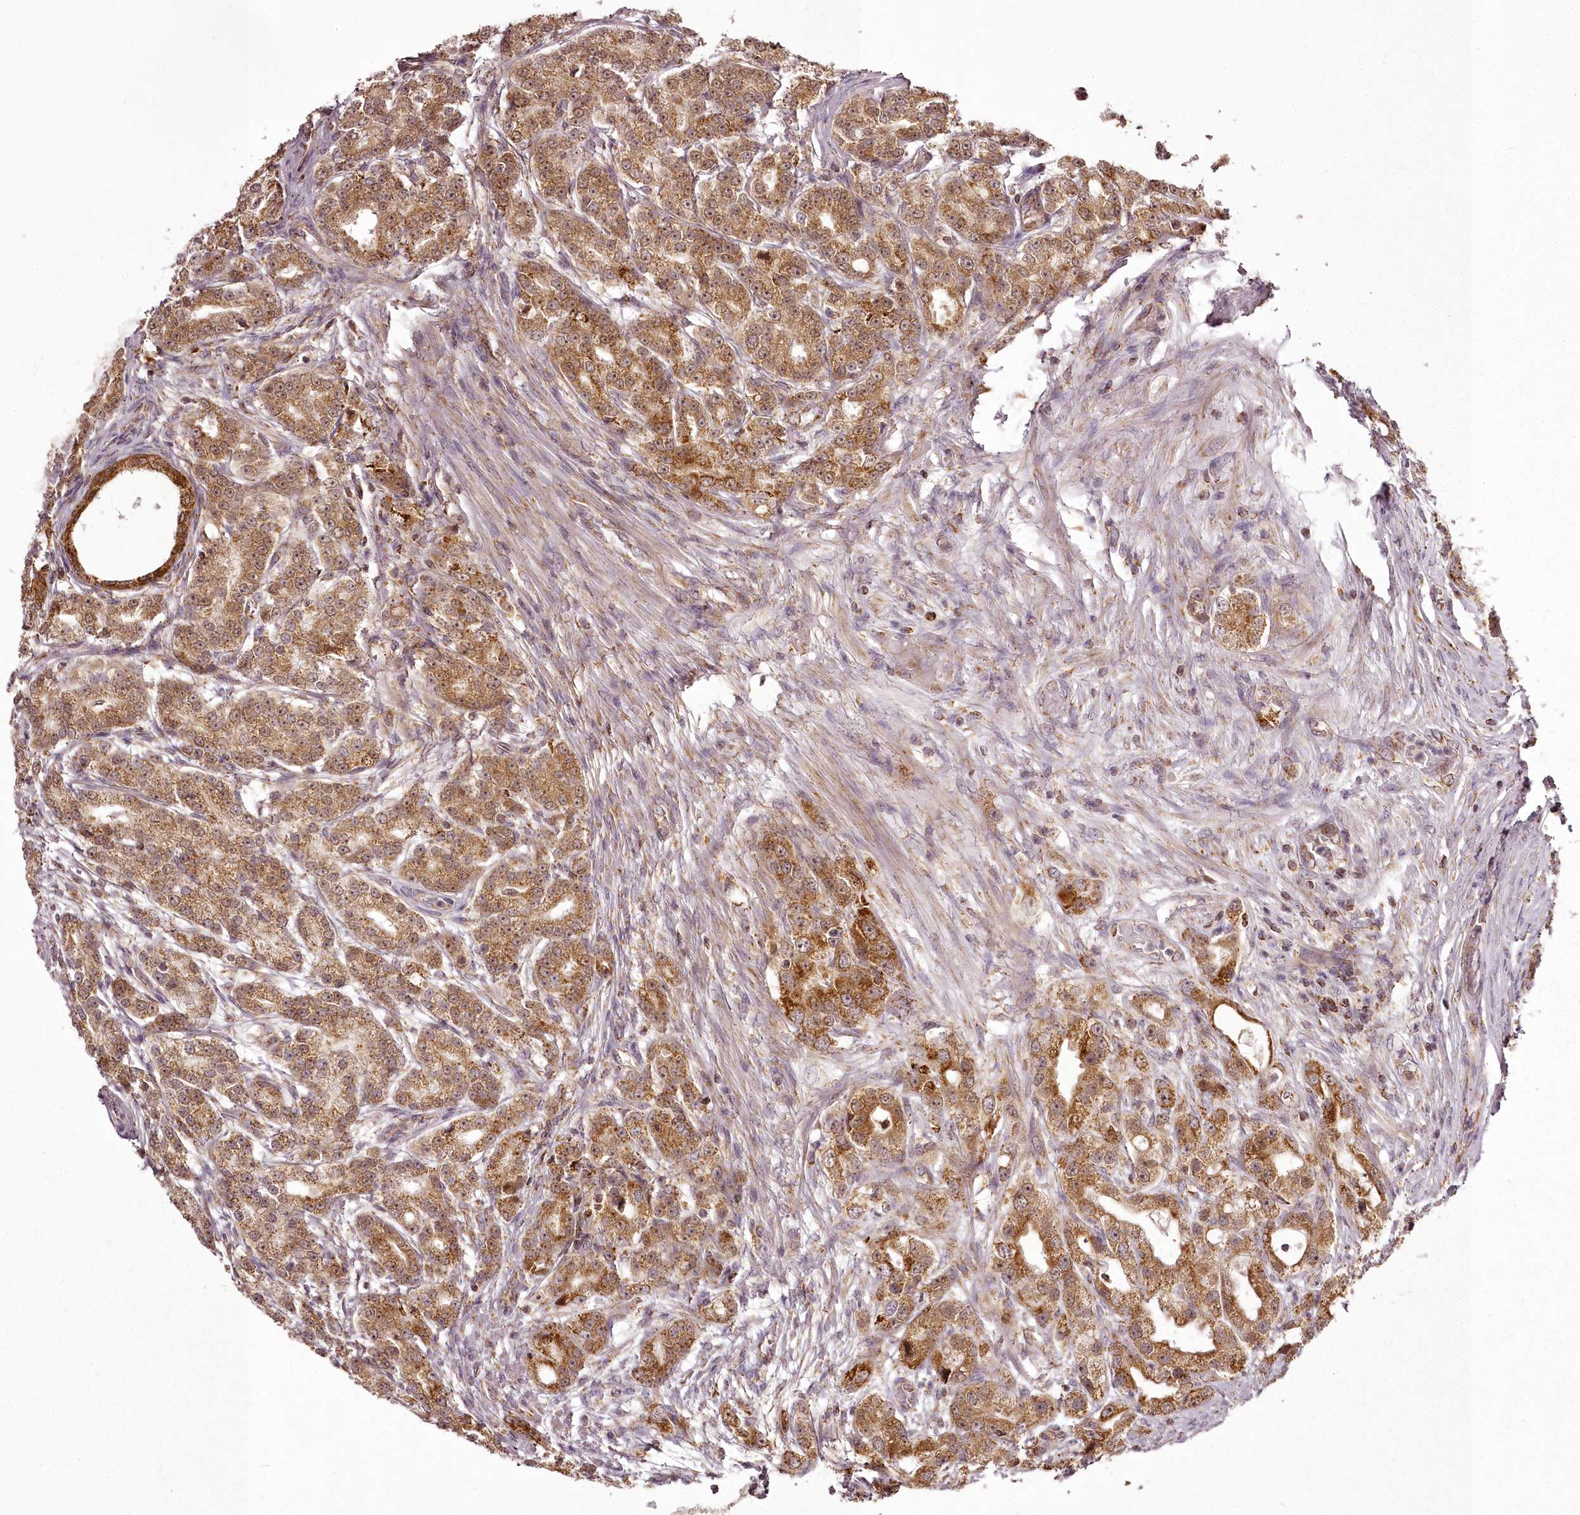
{"staining": {"intensity": "moderate", "quantity": ">75%", "location": "cytoplasmic/membranous"}, "tissue": "prostate cancer", "cell_type": "Tumor cells", "image_type": "cancer", "snomed": [{"axis": "morphology", "description": "Adenocarcinoma, High grade"}, {"axis": "topography", "description": "Prostate"}], "caption": "Moderate cytoplasmic/membranous expression for a protein is identified in approximately >75% of tumor cells of prostate cancer (adenocarcinoma (high-grade)) using immunohistochemistry (IHC).", "gene": "CHCHD2", "patient": {"sex": "male", "age": 69}}